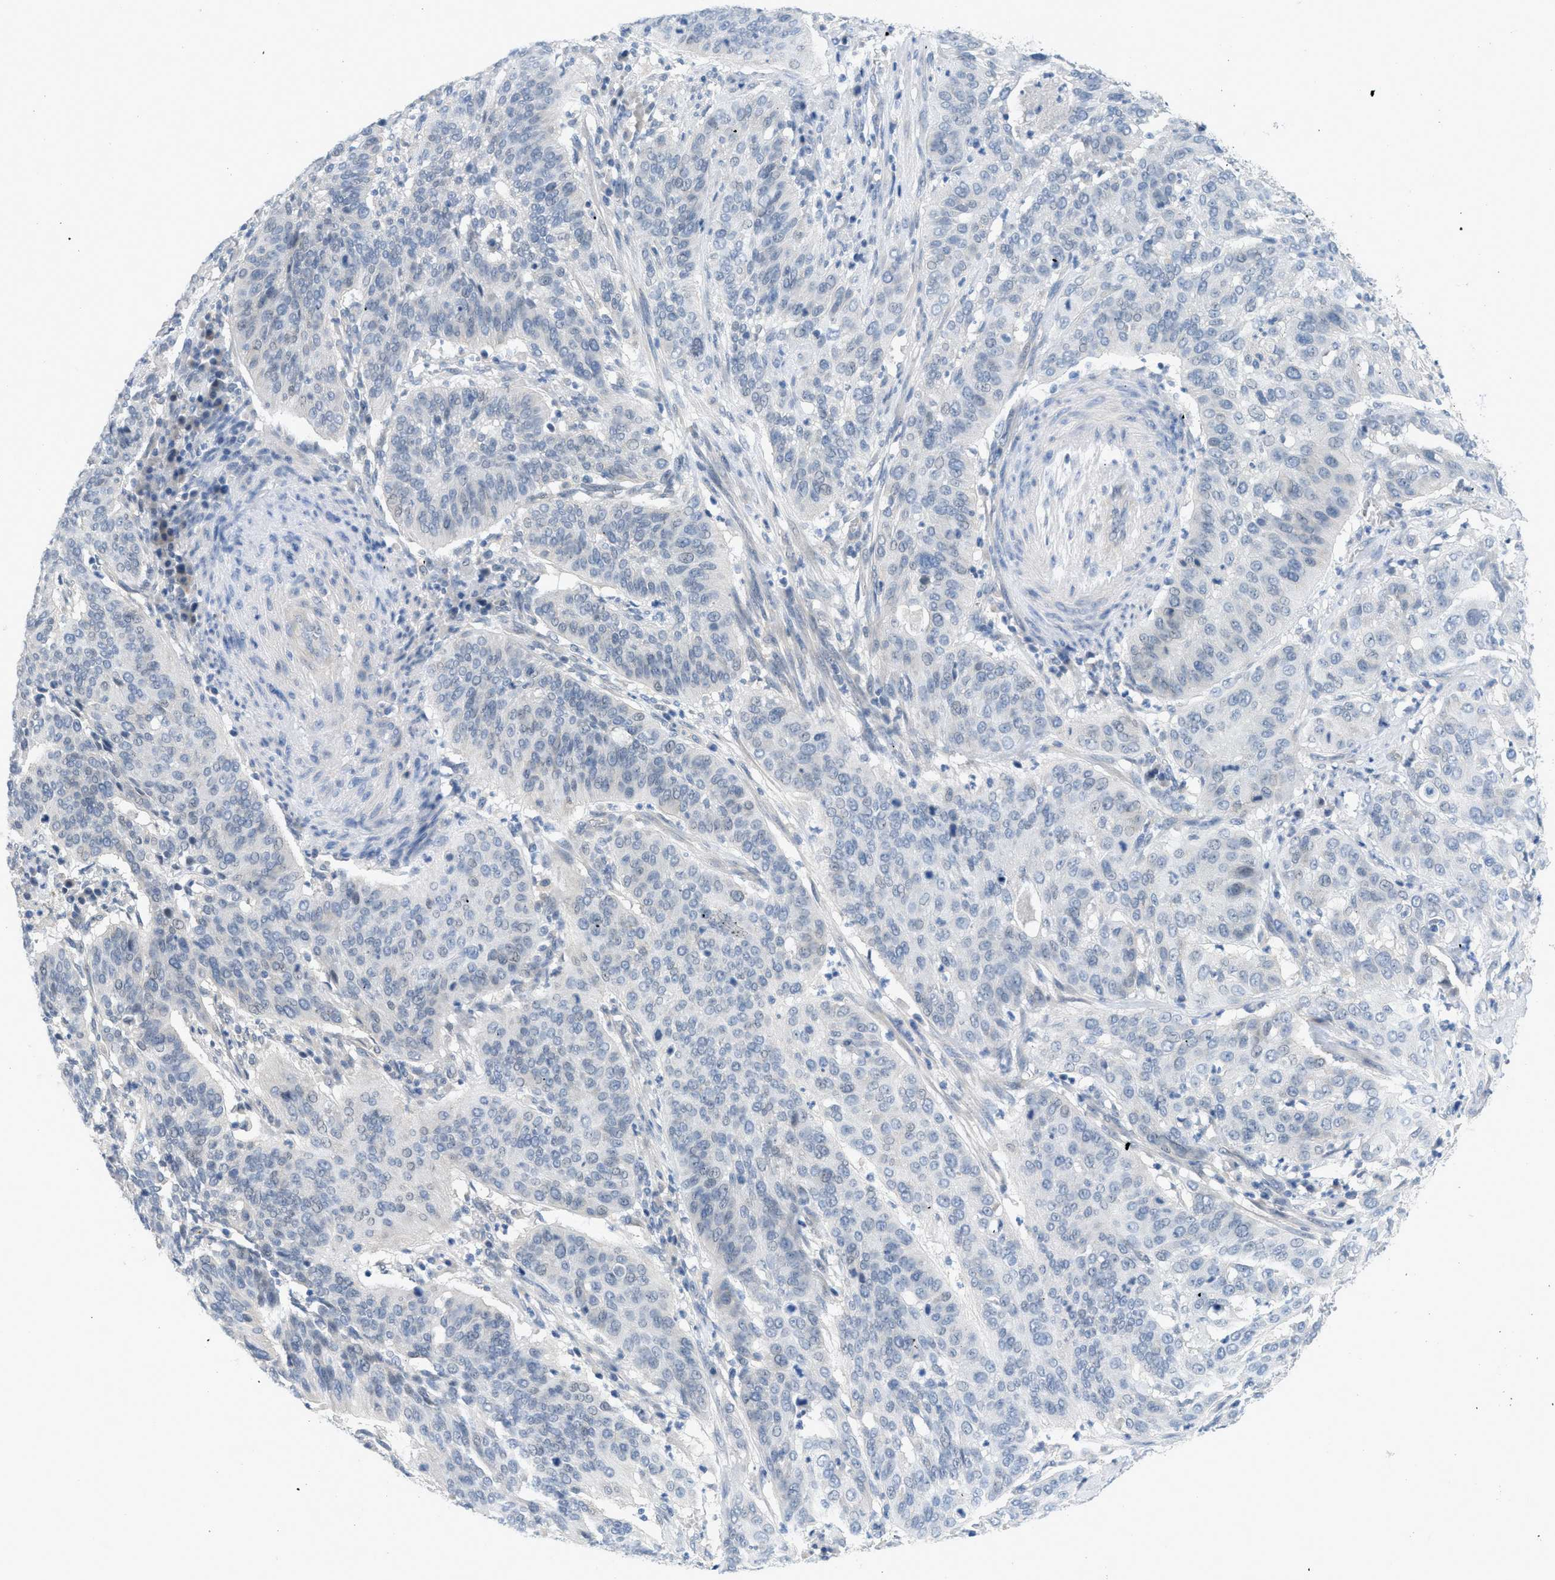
{"staining": {"intensity": "negative", "quantity": "none", "location": "none"}, "tissue": "cervical cancer", "cell_type": "Tumor cells", "image_type": "cancer", "snomed": [{"axis": "morphology", "description": "Normal tissue, NOS"}, {"axis": "morphology", "description": "Squamous cell carcinoma, NOS"}, {"axis": "topography", "description": "Cervix"}], "caption": "Cervical squamous cell carcinoma was stained to show a protein in brown. There is no significant expression in tumor cells.", "gene": "TNFAIP1", "patient": {"sex": "female", "age": 39}}